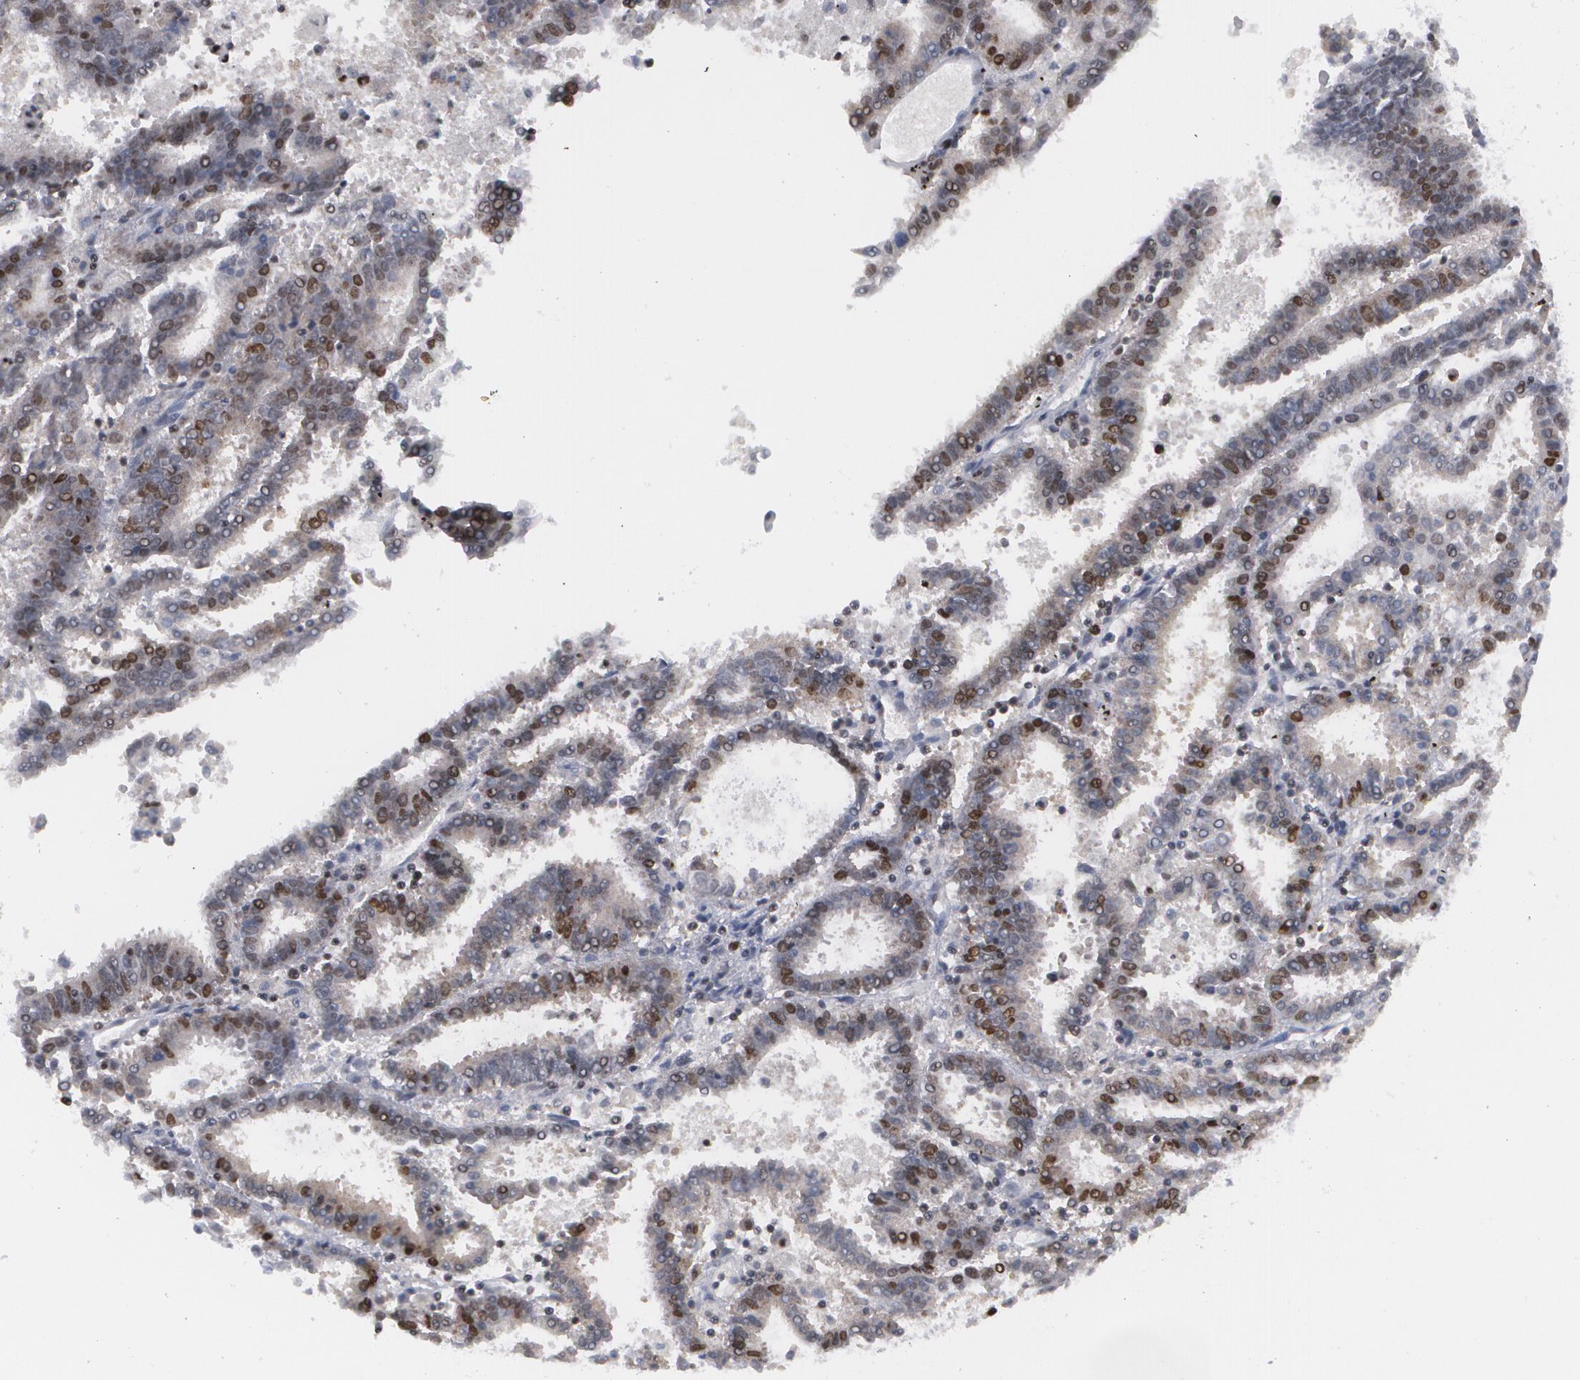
{"staining": {"intensity": "strong", "quantity": "25%-75%", "location": "nuclear"}, "tissue": "endometrial cancer", "cell_type": "Tumor cells", "image_type": "cancer", "snomed": [{"axis": "morphology", "description": "Adenocarcinoma, NOS"}, {"axis": "topography", "description": "Uterus"}], "caption": "DAB (3,3'-diaminobenzidine) immunohistochemical staining of human endometrial cancer (adenocarcinoma) demonstrates strong nuclear protein positivity in about 25%-75% of tumor cells.", "gene": "MCL1", "patient": {"sex": "female", "age": 83}}